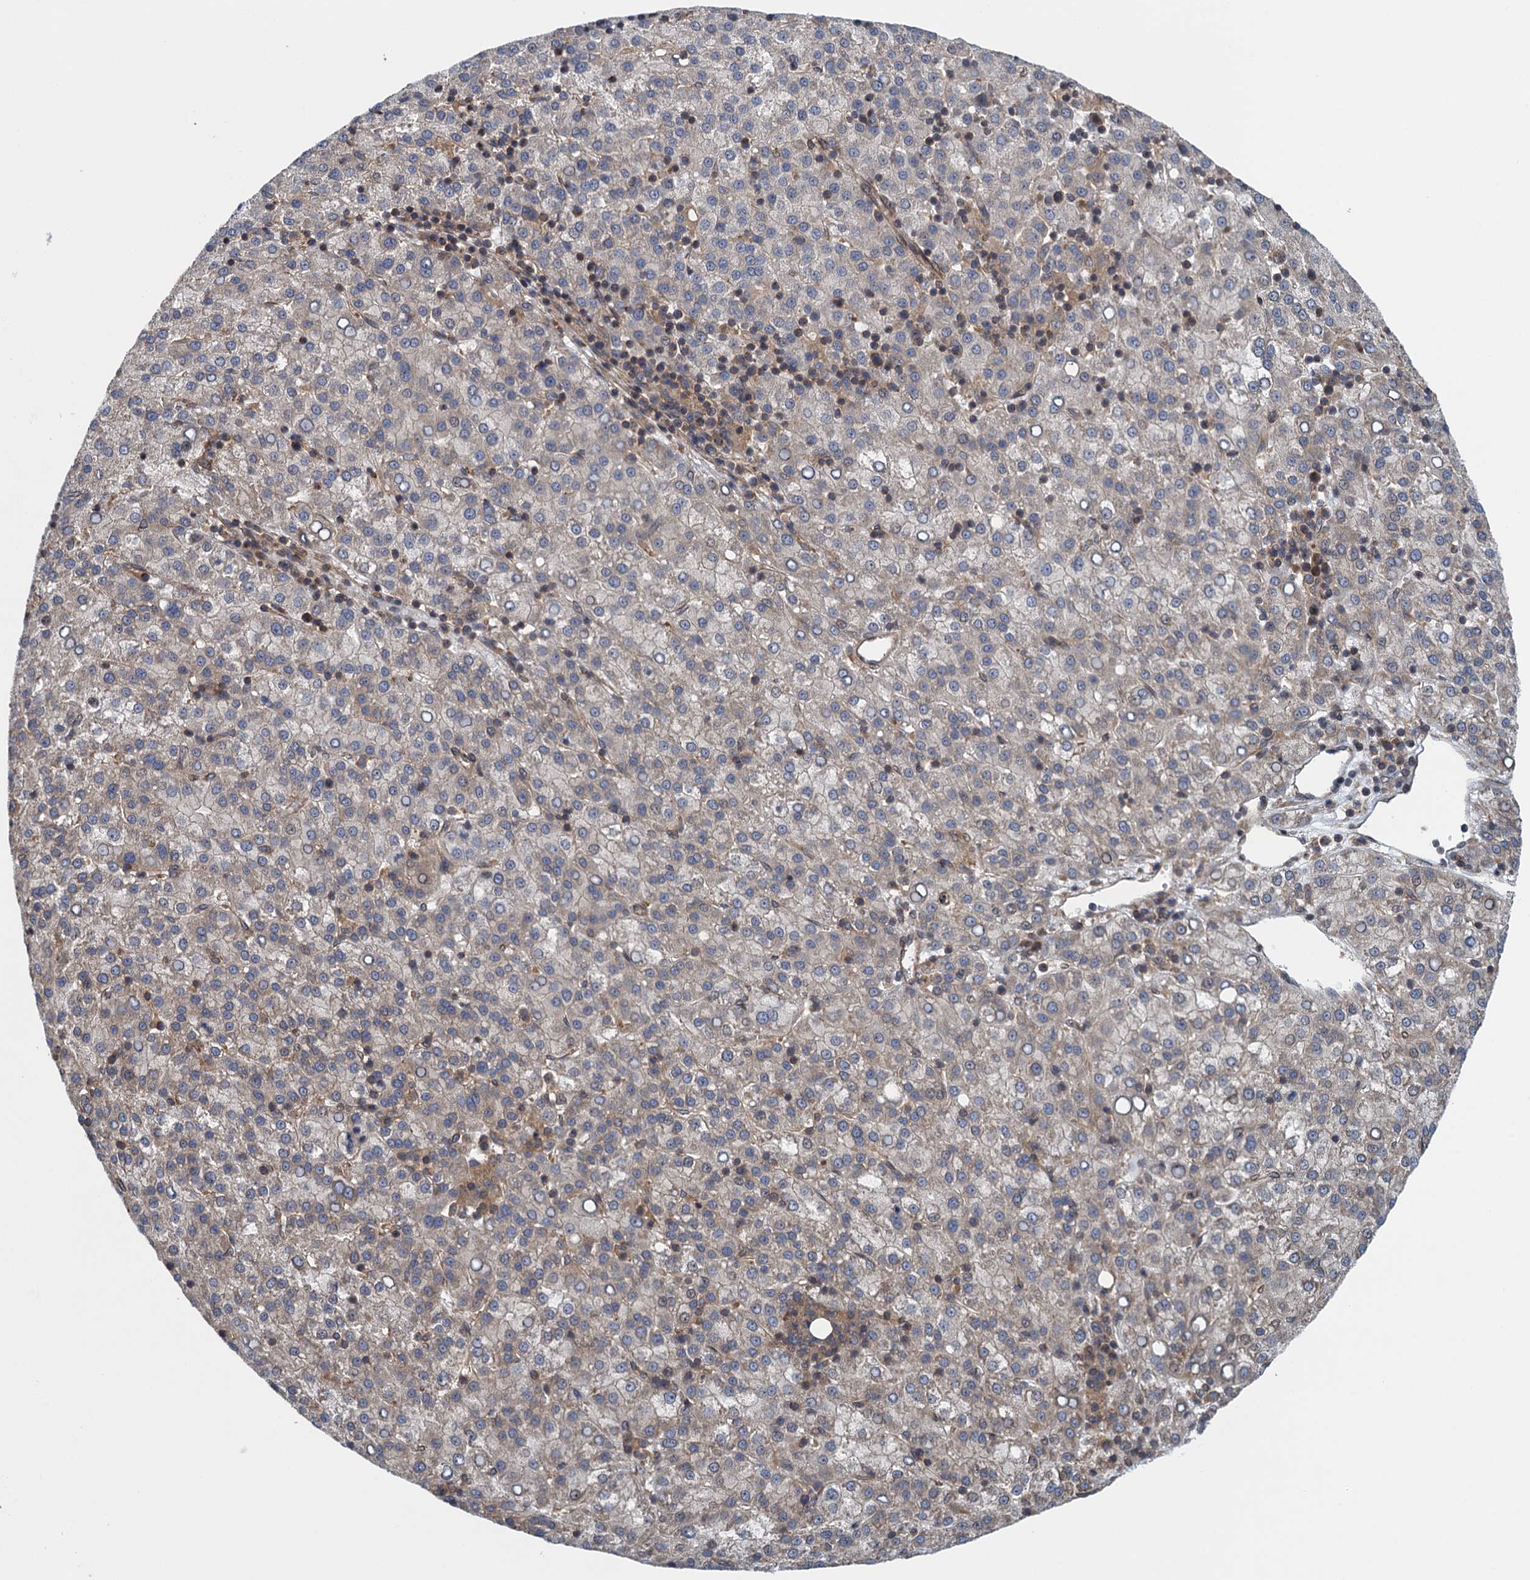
{"staining": {"intensity": "moderate", "quantity": "<25%", "location": "cytoplasmic/membranous"}, "tissue": "liver cancer", "cell_type": "Tumor cells", "image_type": "cancer", "snomed": [{"axis": "morphology", "description": "Carcinoma, Hepatocellular, NOS"}, {"axis": "topography", "description": "Liver"}], "caption": "Liver cancer tissue demonstrates moderate cytoplasmic/membranous expression in about <25% of tumor cells Using DAB (3,3'-diaminobenzidine) (brown) and hematoxylin (blue) stains, captured at high magnification using brightfield microscopy.", "gene": "MDM1", "patient": {"sex": "female", "age": 58}}